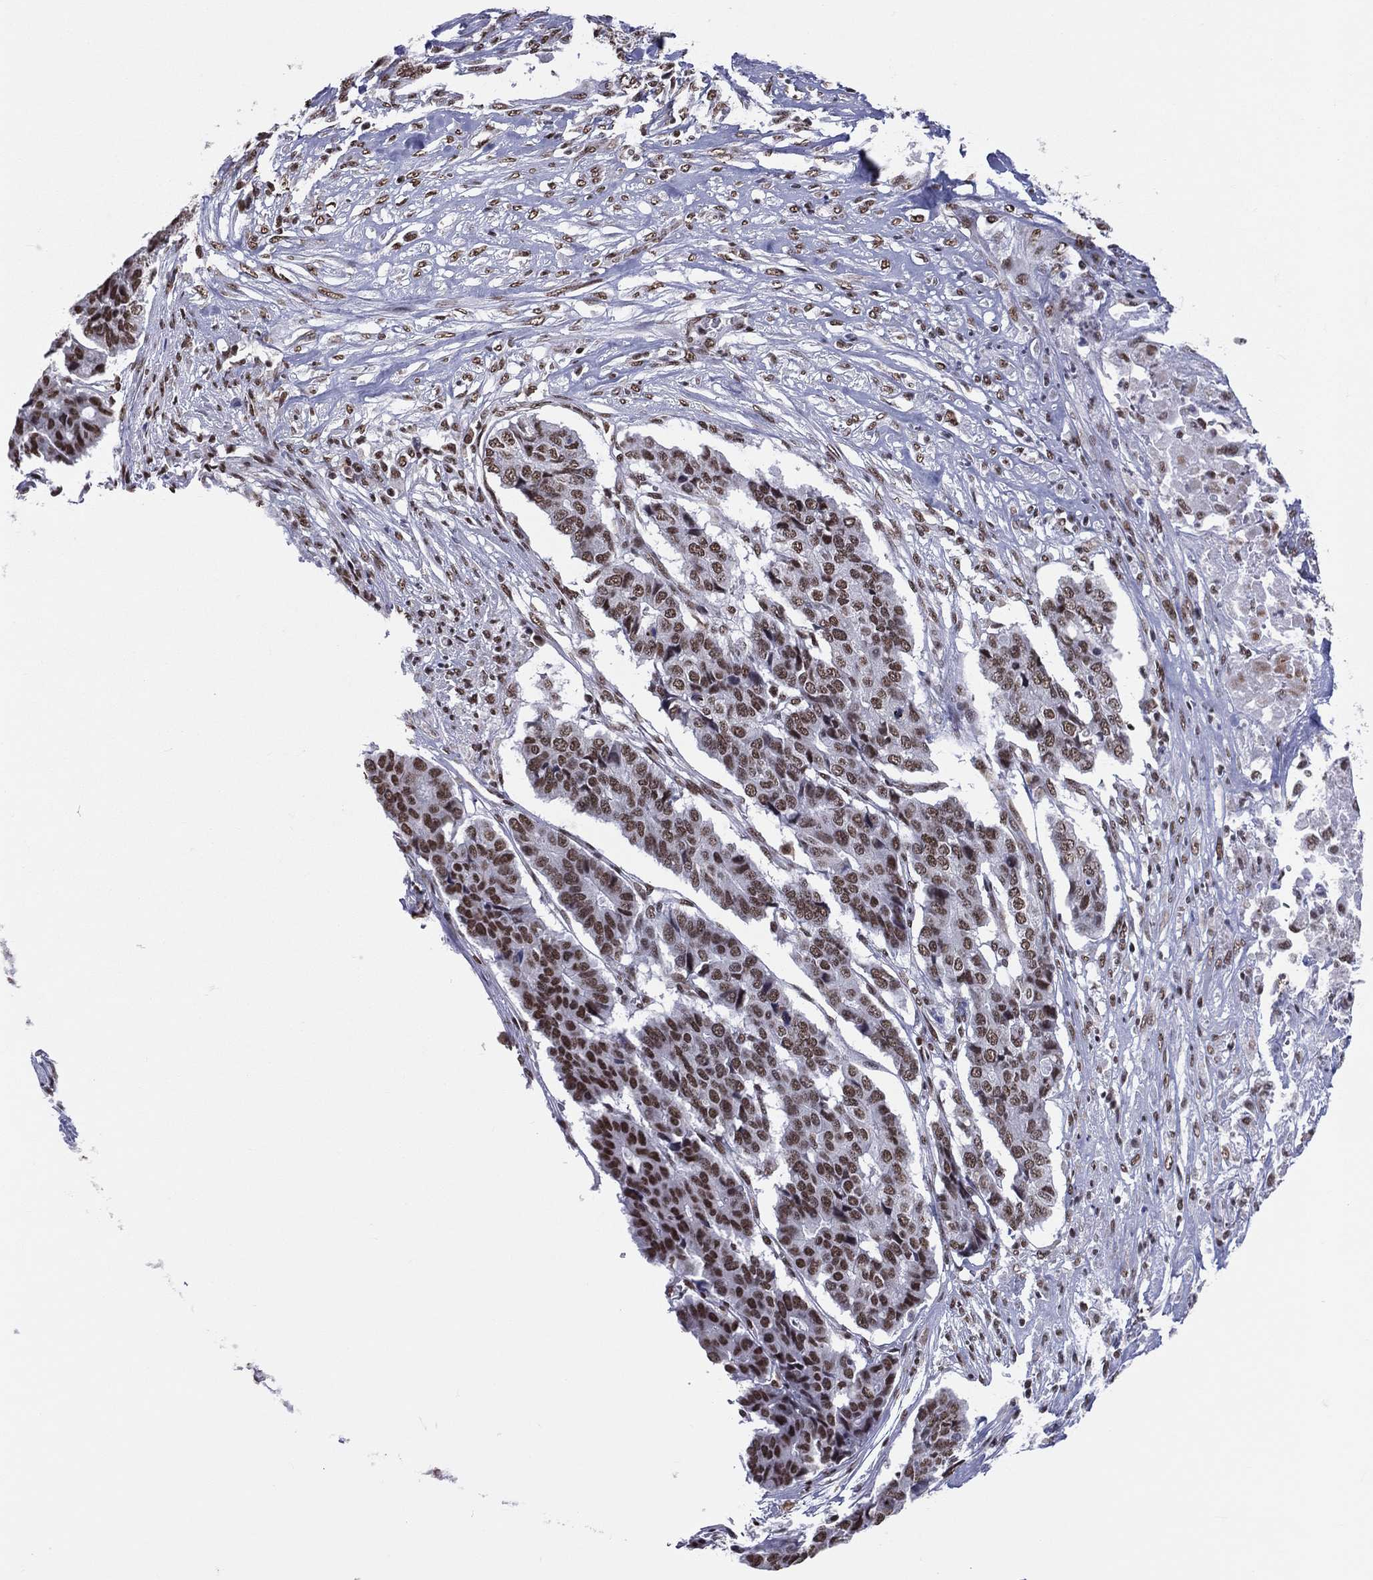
{"staining": {"intensity": "strong", "quantity": ">75%", "location": "nuclear"}, "tissue": "pancreatic cancer", "cell_type": "Tumor cells", "image_type": "cancer", "snomed": [{"axis": "morphology", "description": "Adenocarcinoma, NOS"}, {"axis": "topography", "description": "Pancreas"}], "caption": "Strong nuclear positivity is present in approximately >75% of tumor cells in pancreatic cancer.", "gene": "ZNF7", "patient": {"sex": "male", "age": 50}}